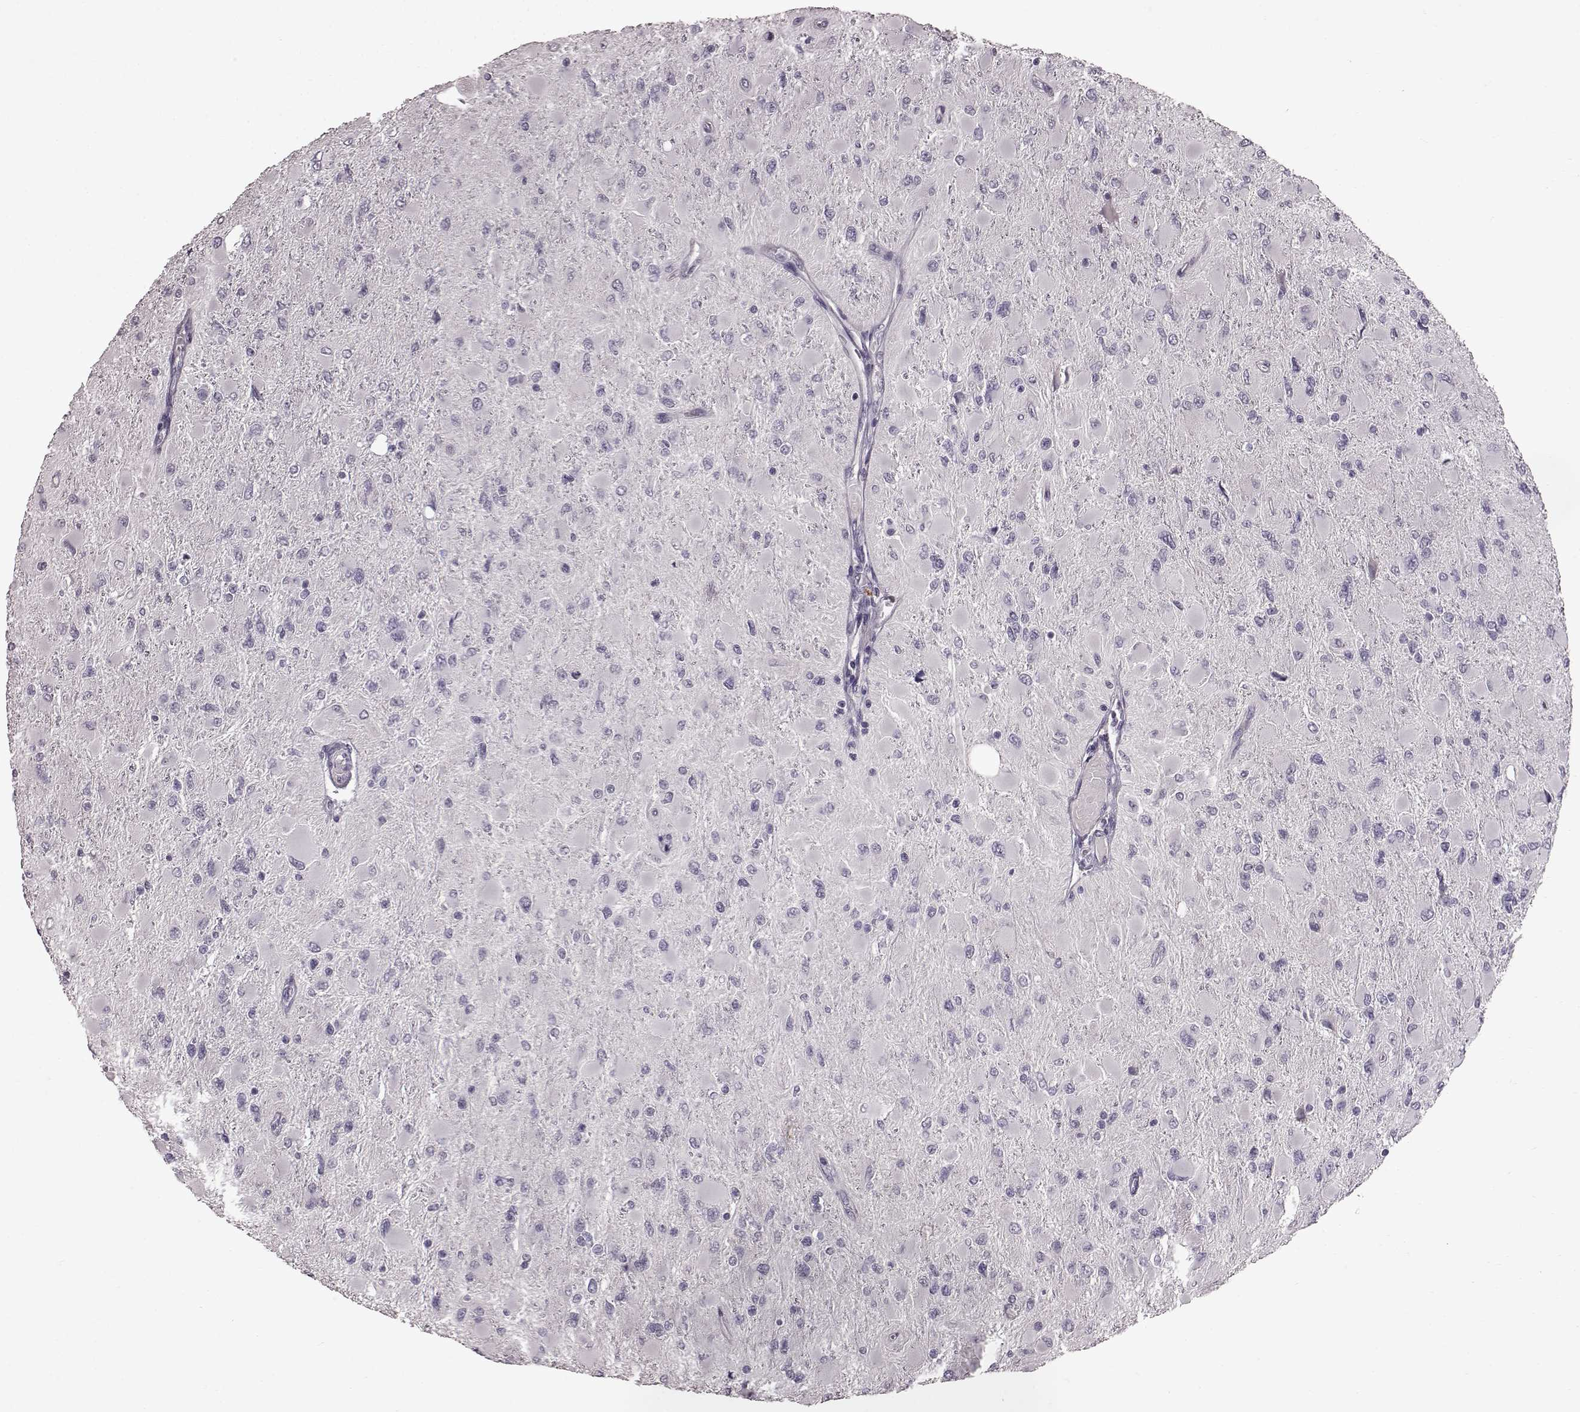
{"staining": {"intensity": "negative", "quantity": "none", "location": "none"}, "tissue": "glioma", "cell_type": "Tumor cells", "image_type": "cancer", "snomed": [{"axis": "morphology", "description": "Glioma, malignant, High grade"}, {"axis": "topography", "description": "Cerebral cortex"}], "caption": "Immunohistochemistry of human high-grade glioma (malignant) exhibits no positivity in tumor cells.", "gene": "FUT4", "patient": {"sex": "female", "age": 36}}